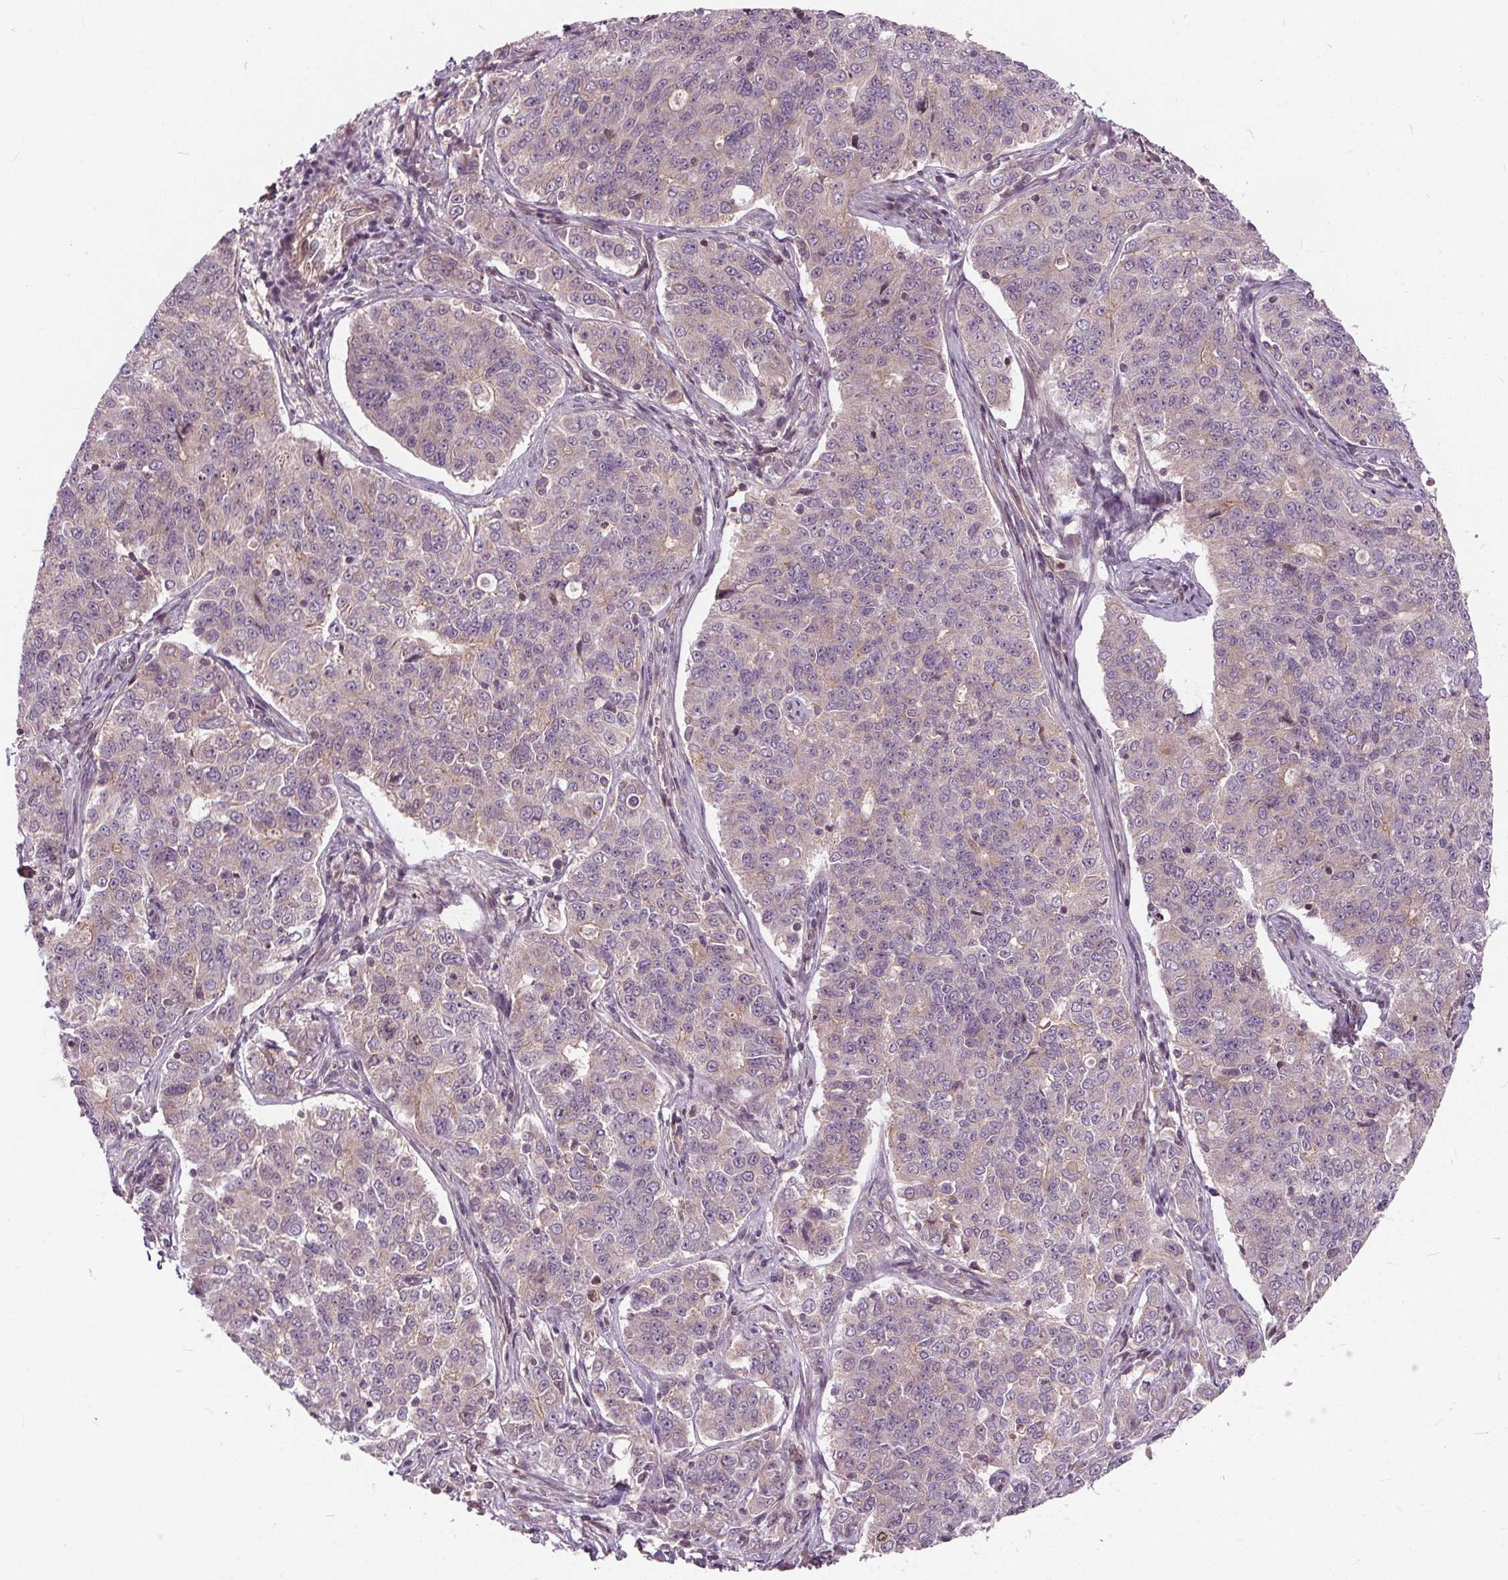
{"staining": {"intensity": "weak", "quantity": ">75%", "location": "cytoplasmic/membranous"}, "tissue": "endometrial cancer", "cell_type": "Tumor cells", "image_type": "cancer", "snomed": [{"axis": "morphology", "description": "Adenocarcinoma, NOS"}, {"axis": "topography", "description": "Endometrium"}], "caption": "This histopathology image shows immunohistochemistry staining of human endometrial adenocarcinoma, with low weak cytoplasmic/membranous staining in approximately >75% of tumor cells.", "gene": "INPP5E", "patient": {"sex": "female", "age": 43}}